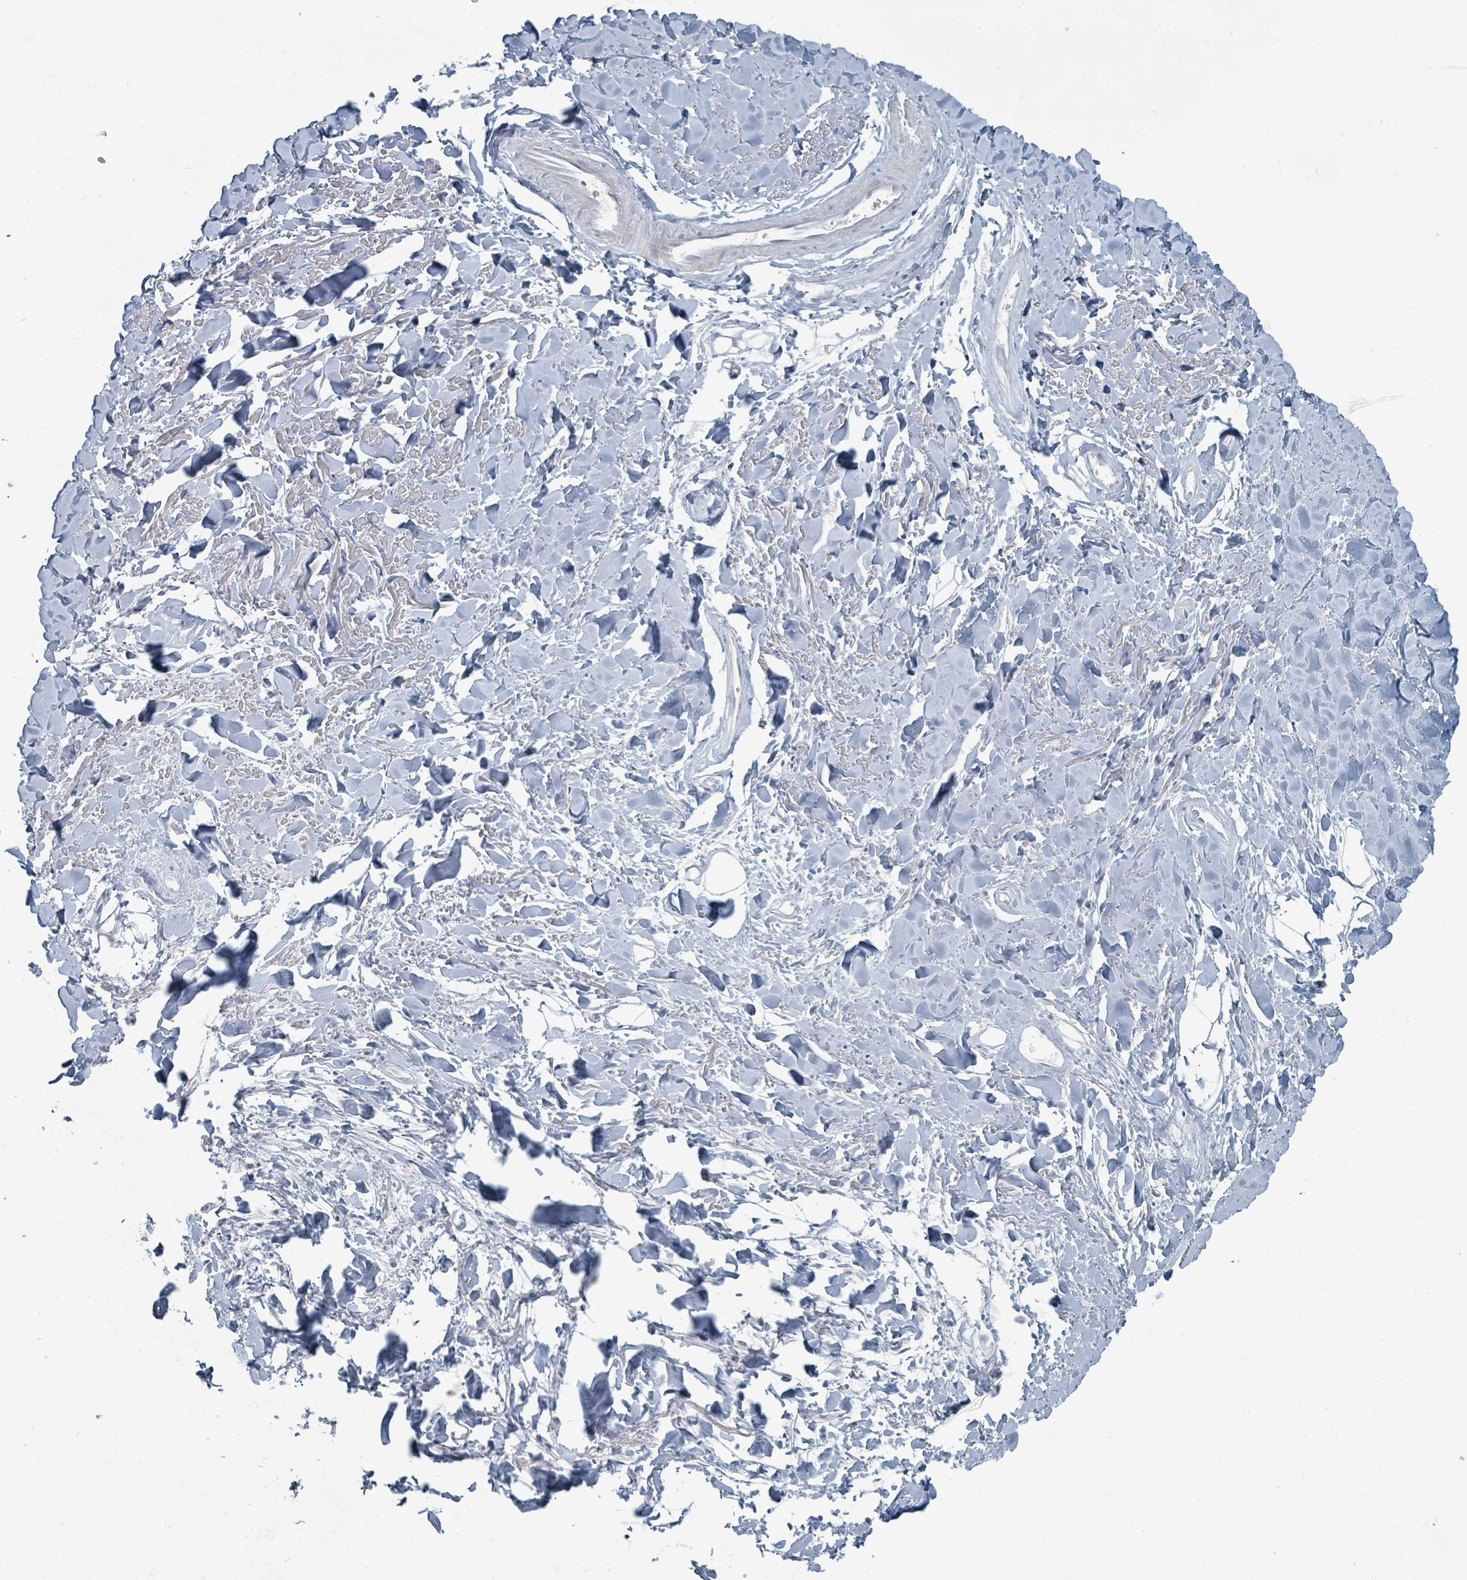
{"staining": {"intensity": "negative", "quantity": "none", "location": "none"}, "tissue": "adipose tissue", "cell_type": "Adipocytes", "image_type": "normal", "snomed": [{"axis": "morphology", "description": "Normal tissue, NOS"}, {"axis": "topography", "description": "Cartilage tissue"}], "caption": "Histopathology image shows no significant protein expression in adipocytes of benign adipose tissue.", "gene": "SLC44A5", "patient": {"sex": "male", "age": 57}}